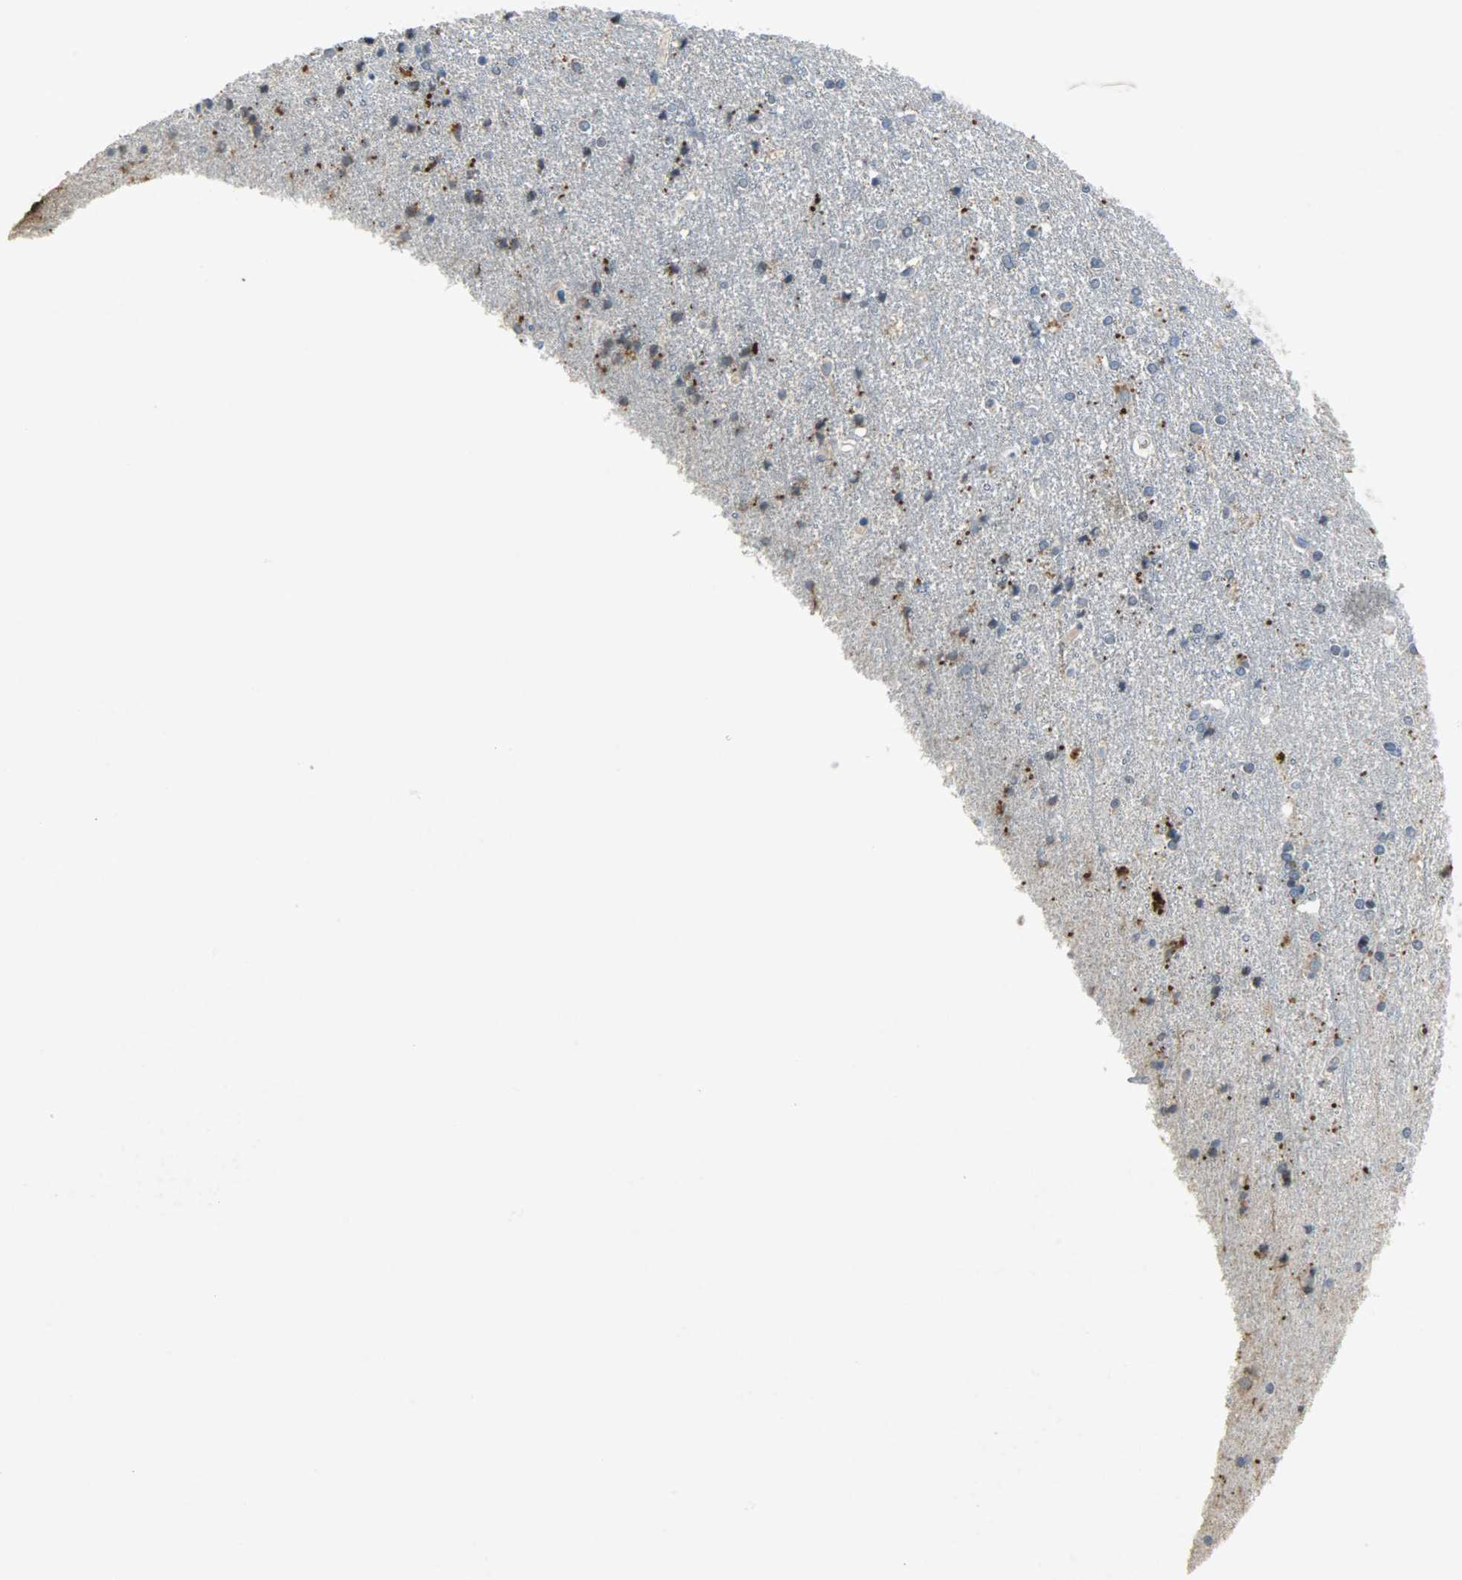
{"staining": {"intensity": "strong", "quantity": "25%-75%", "location": "cytoplasmic/membranous"}, "tissue": "caudate", "cell_type": "Glial cells", "image_type": "normal", "snomed": [{"axis": "morphology", "description": "Normal tissue, NOS"}, {"axis": "topography", "description": "Lateral ventricle wall"}], "caption": "The immunohistochemical stain labels strong cytoplasmic/membranous staining in glial cells of unremarkable caudate.", "gene": "DNAJB6", "patient": {"sex": "female", "age": 54}}